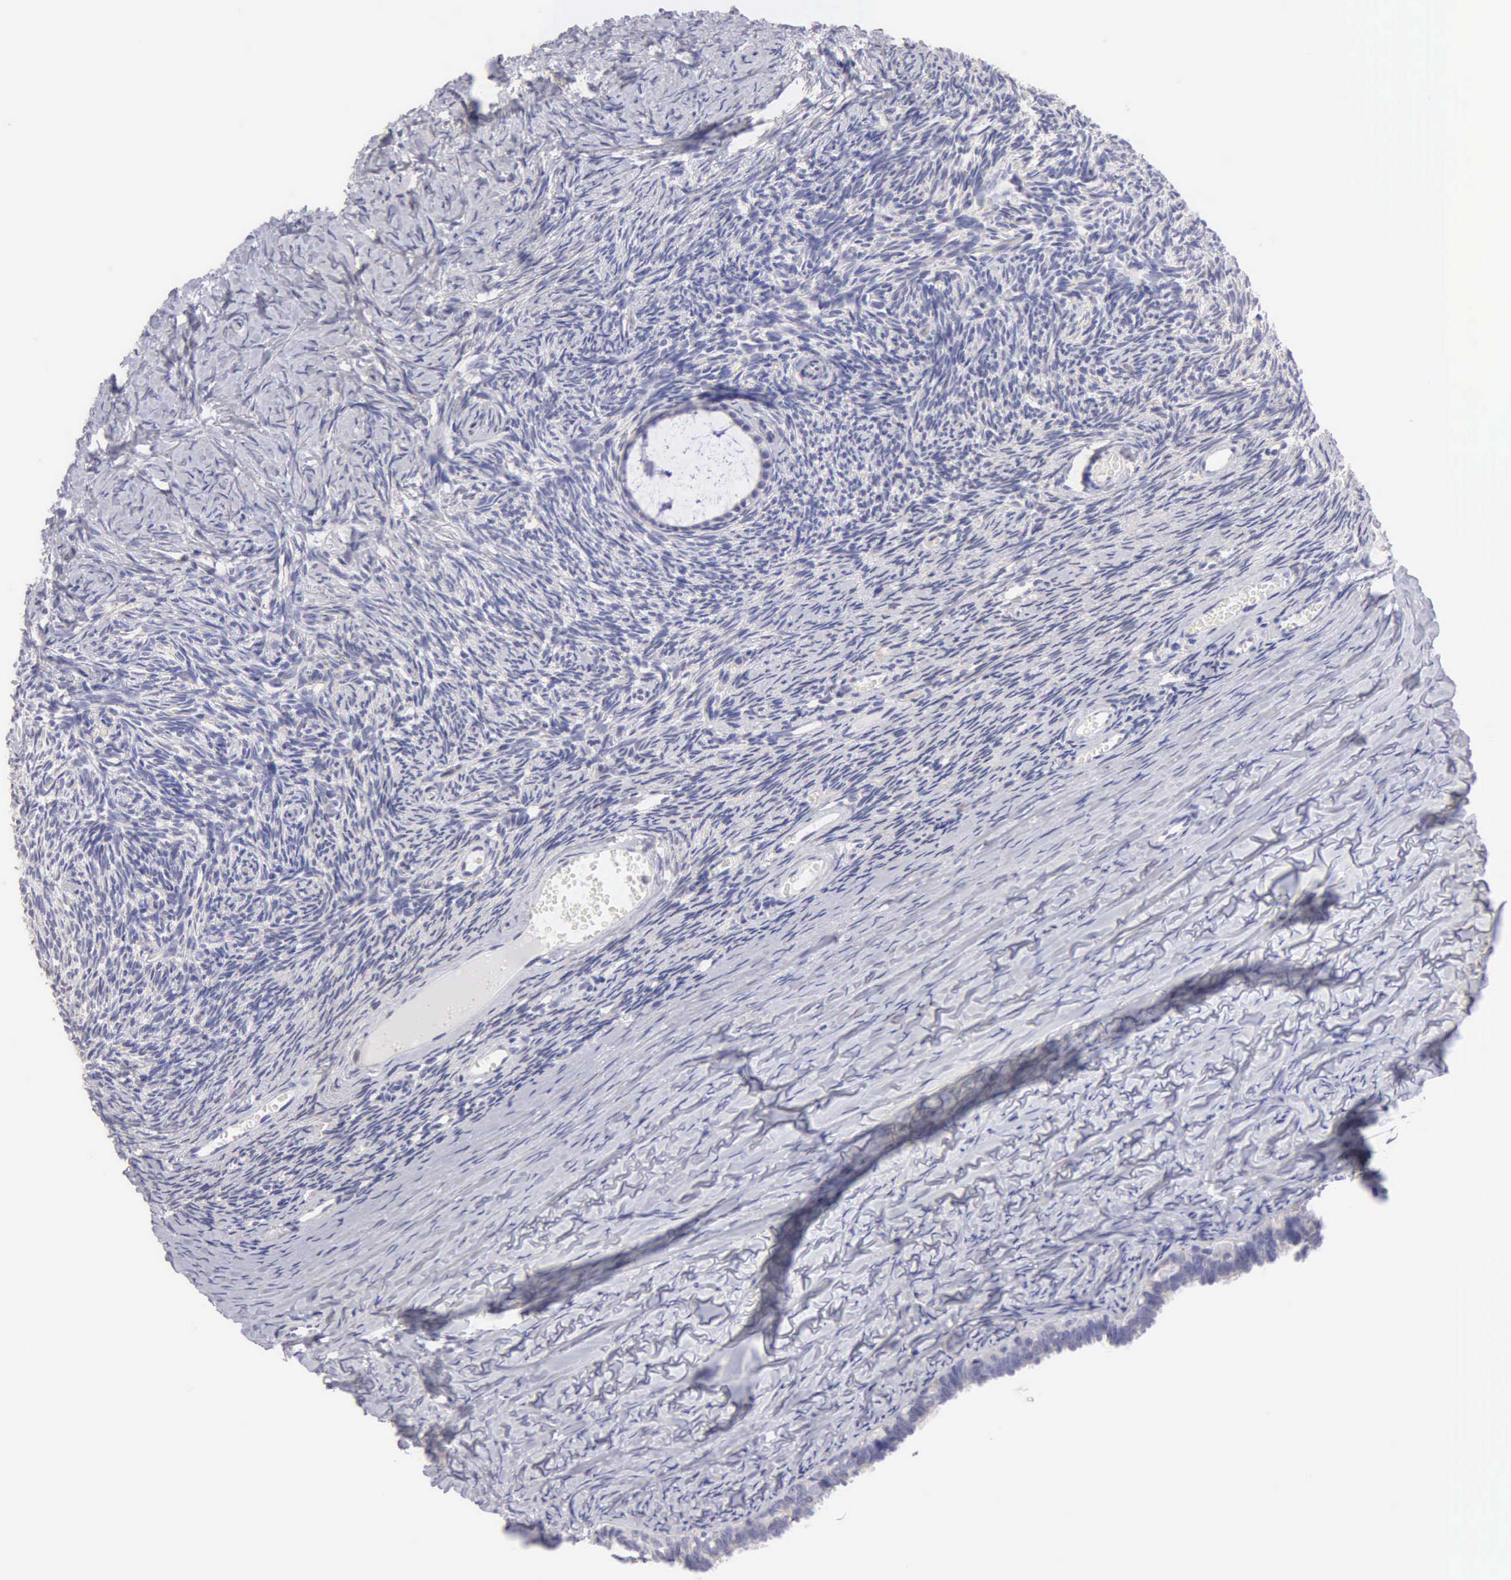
{"staining": {"intensity": "negative", "quantity": "none", "location": "none"}, "tissue": "ovary", "cell_type": "Follicle cells", "image_type": "normal", "snomed": [{"axis": "morphology", "description": "Normal tissue, NOS"}, {"axis": "topography", "description": "Ovary"}], "caption": "IHC photomicrograph of unremarkable ovary: ovary stained with DAB (3,3'-diaminobenzidine) reveals no significant protein staining in follicle cells.", "gene": "APP", "patient": {"sex": "female", "age": 59}}